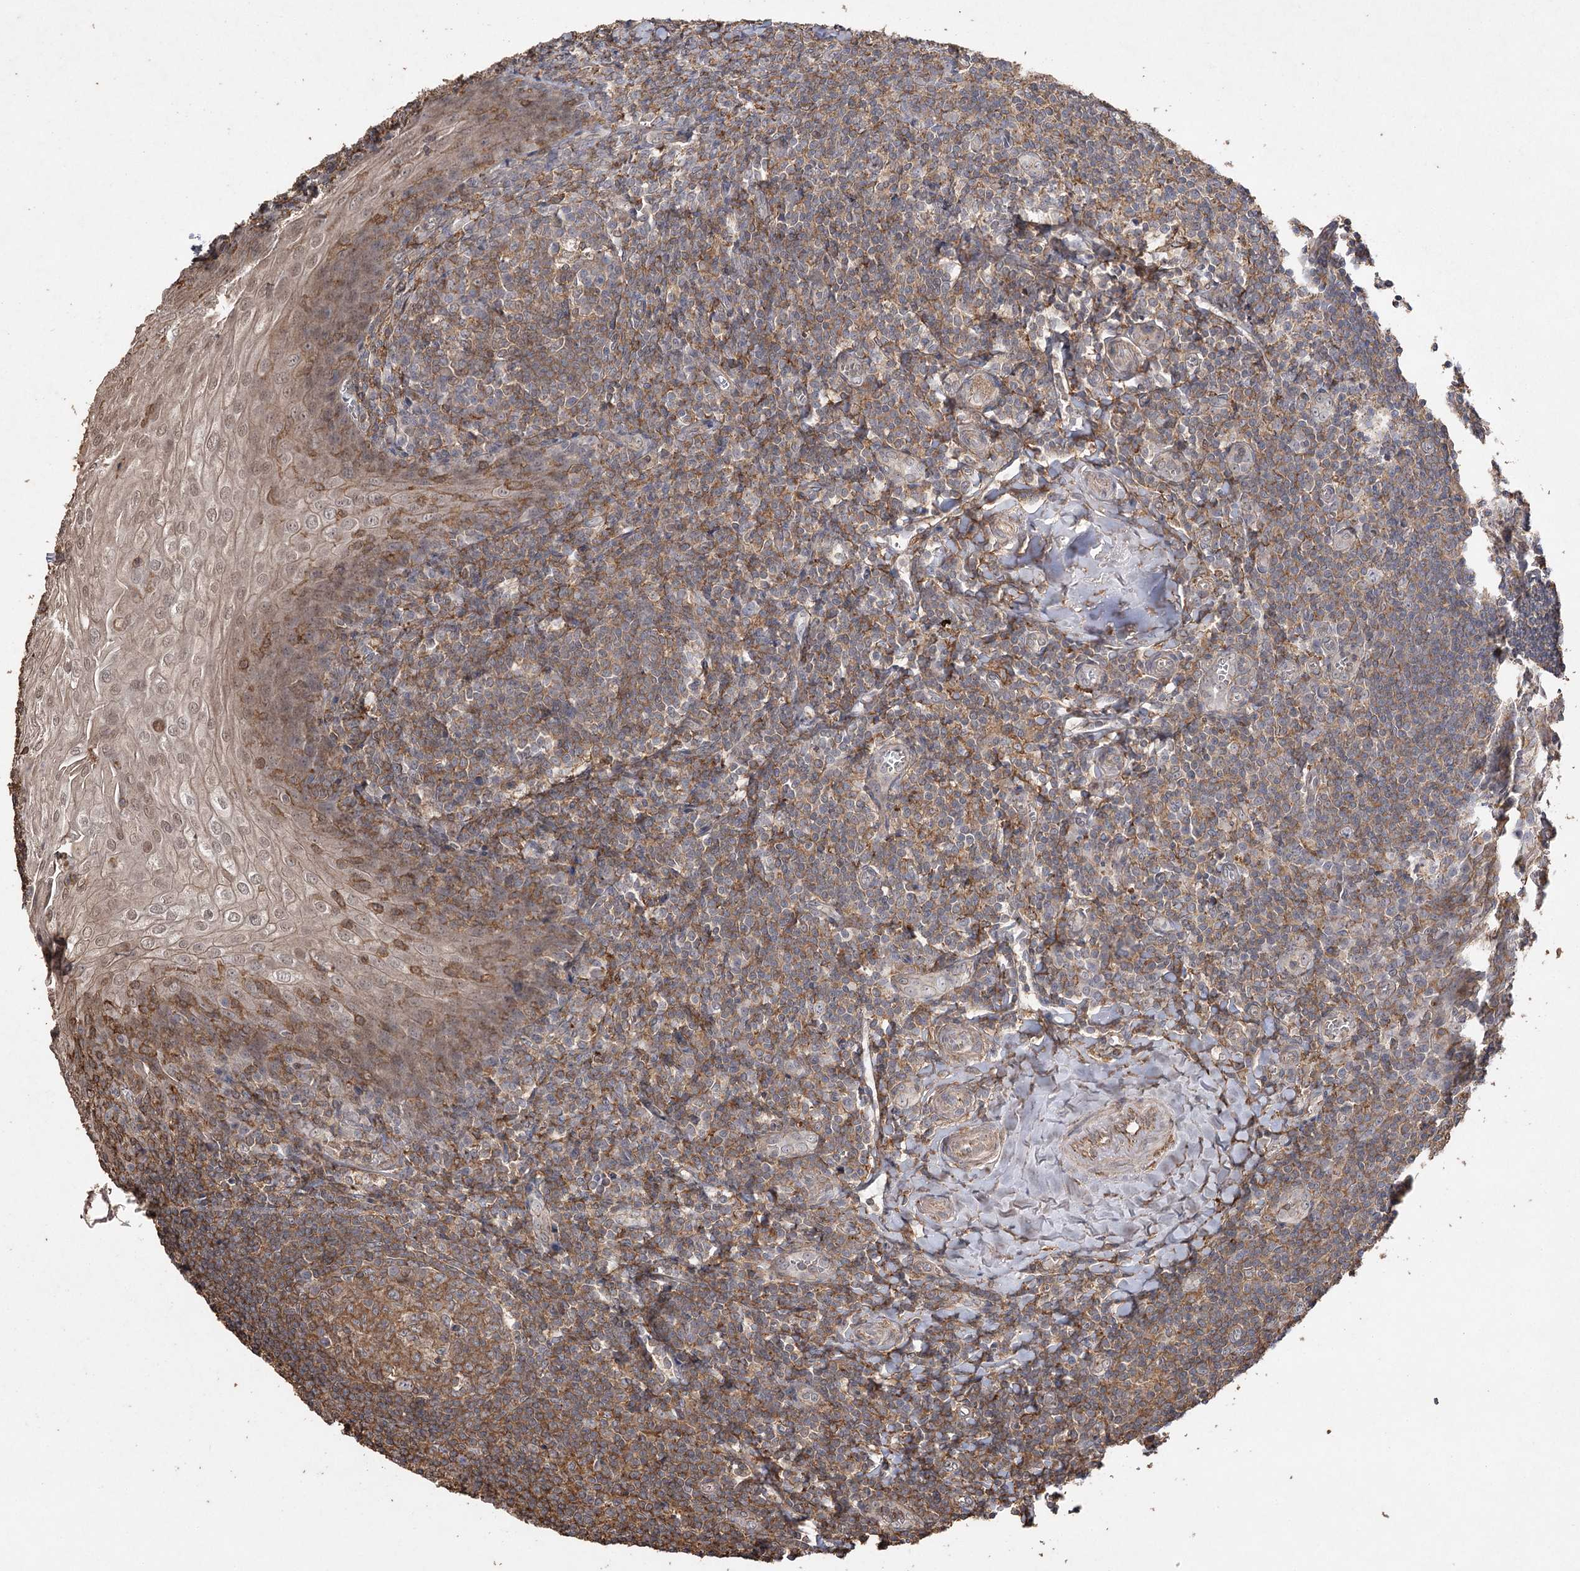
{"staining": {"intensity": "moderate", "quantity": "25%-75%", "location": "cytoplasmic/membranous"}, "tissue": "tonsil", "cell_type": "Germinal center cells", "image_type": "normal", "snomed": [{"axis": "morphology", "description": "Normal tissue, NOS"}, {"axis": "topography", "description": "Tonsil"}], "caption": "Tonsil stained with a brown dye reveals moderate cytoplasmic/membranous positive staining in about 25%-75% of germinal center cells.", "gene": "OBSL1", "patient": {"sex": "male", "age": 27}}